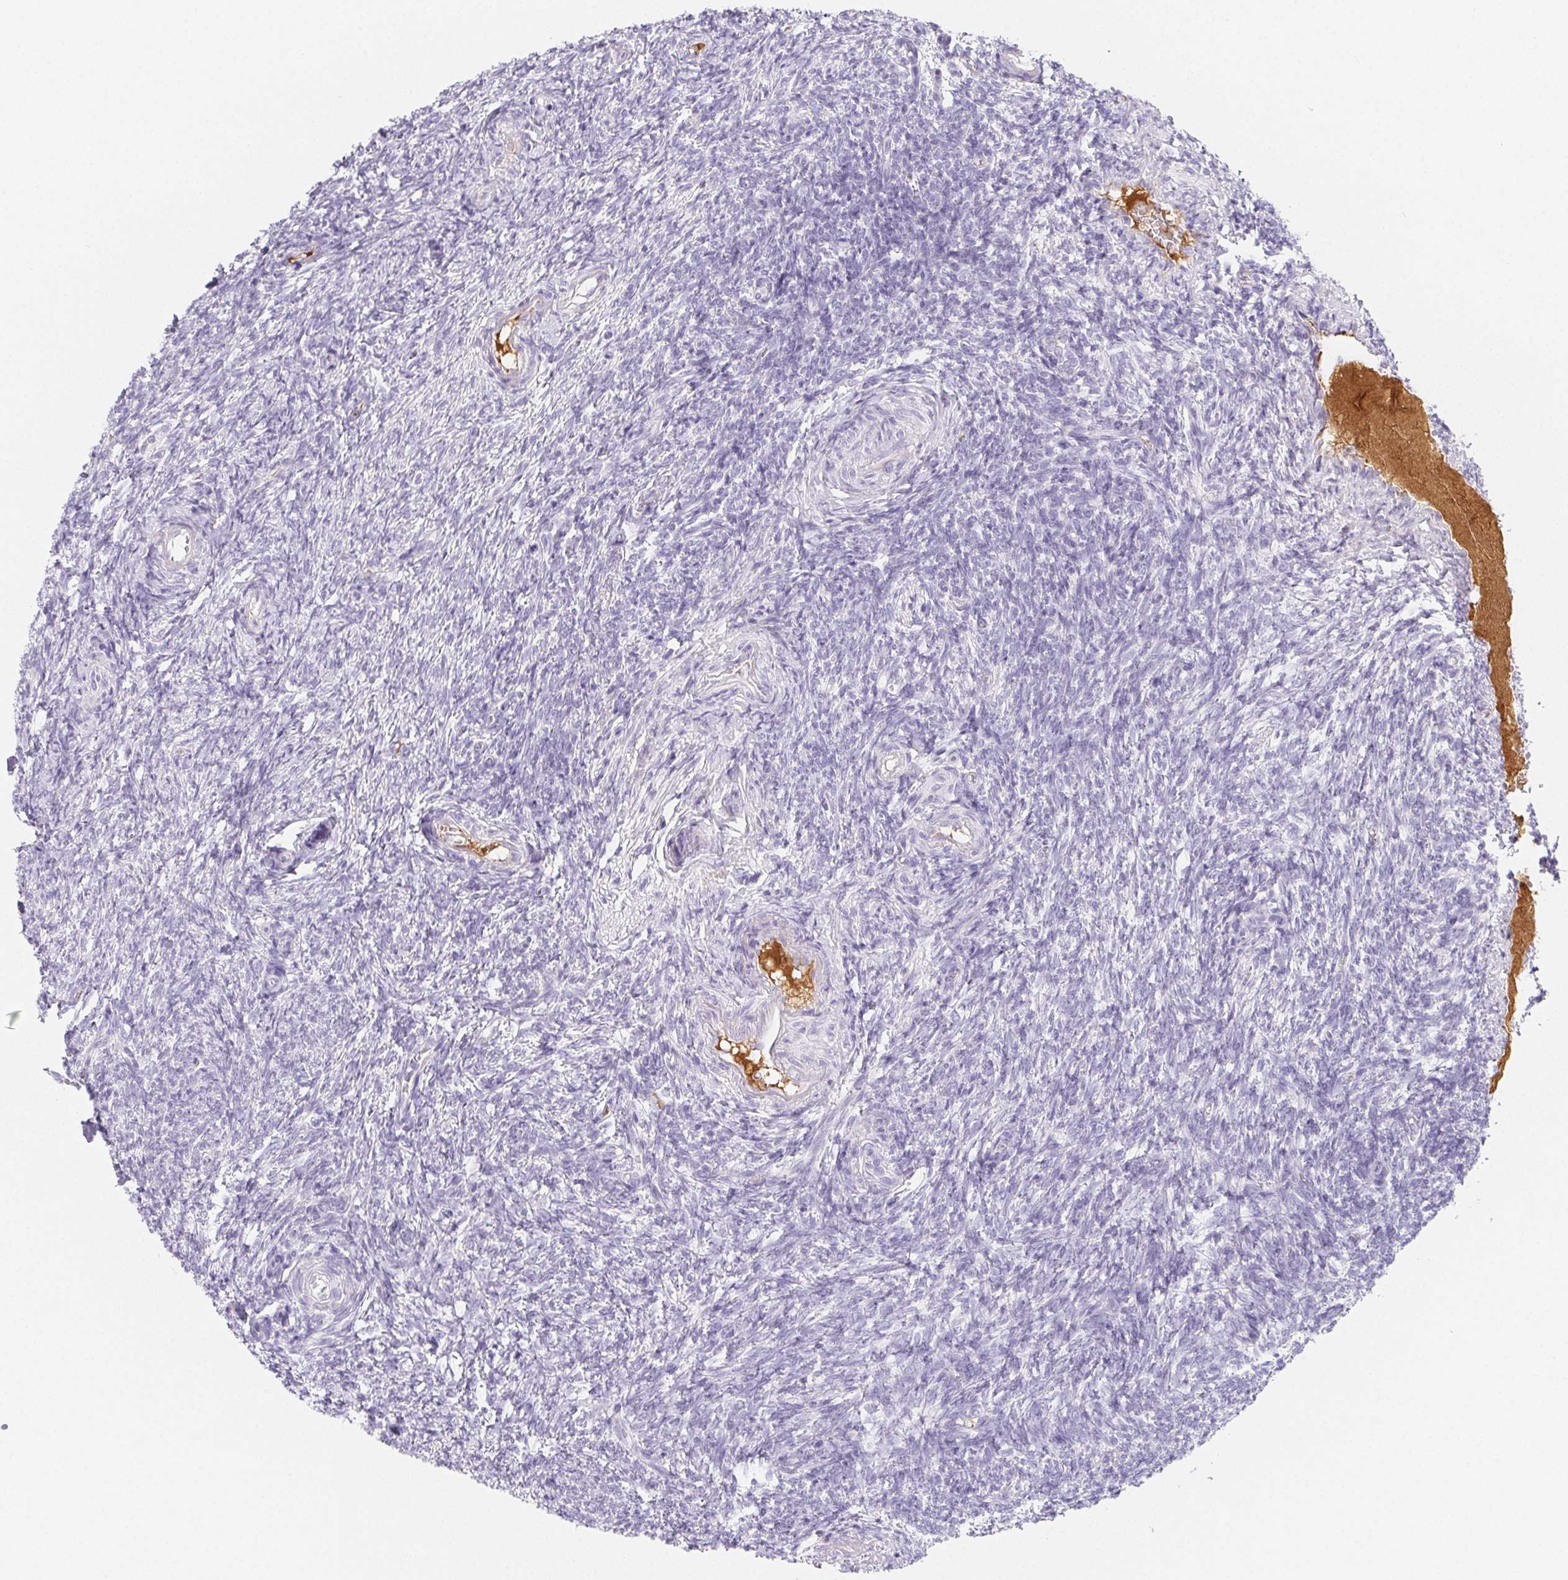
{"staining": {"intensity": "negative", "quantity": "none", "location": "none"}, "tissue": "ovary", "cell_type": "Ovarian stroma cells", "image_type": "normal", "snomed": [{"axis": "morphology", "description": "Normal tissue, NOS"}, {"axis": "topography", "description": "Ovary"}], "caption": "Immunohistochemical staining of unremarkable human ovary displays no significant positivity in ovarian stroma cells. (Brightfield microscopy of DAB (3,3'-diaminobenzidine) immunohistochemistry at high magnification).", "gene": "ITIH2", "patient": {"sex": "female", "age": 39}}